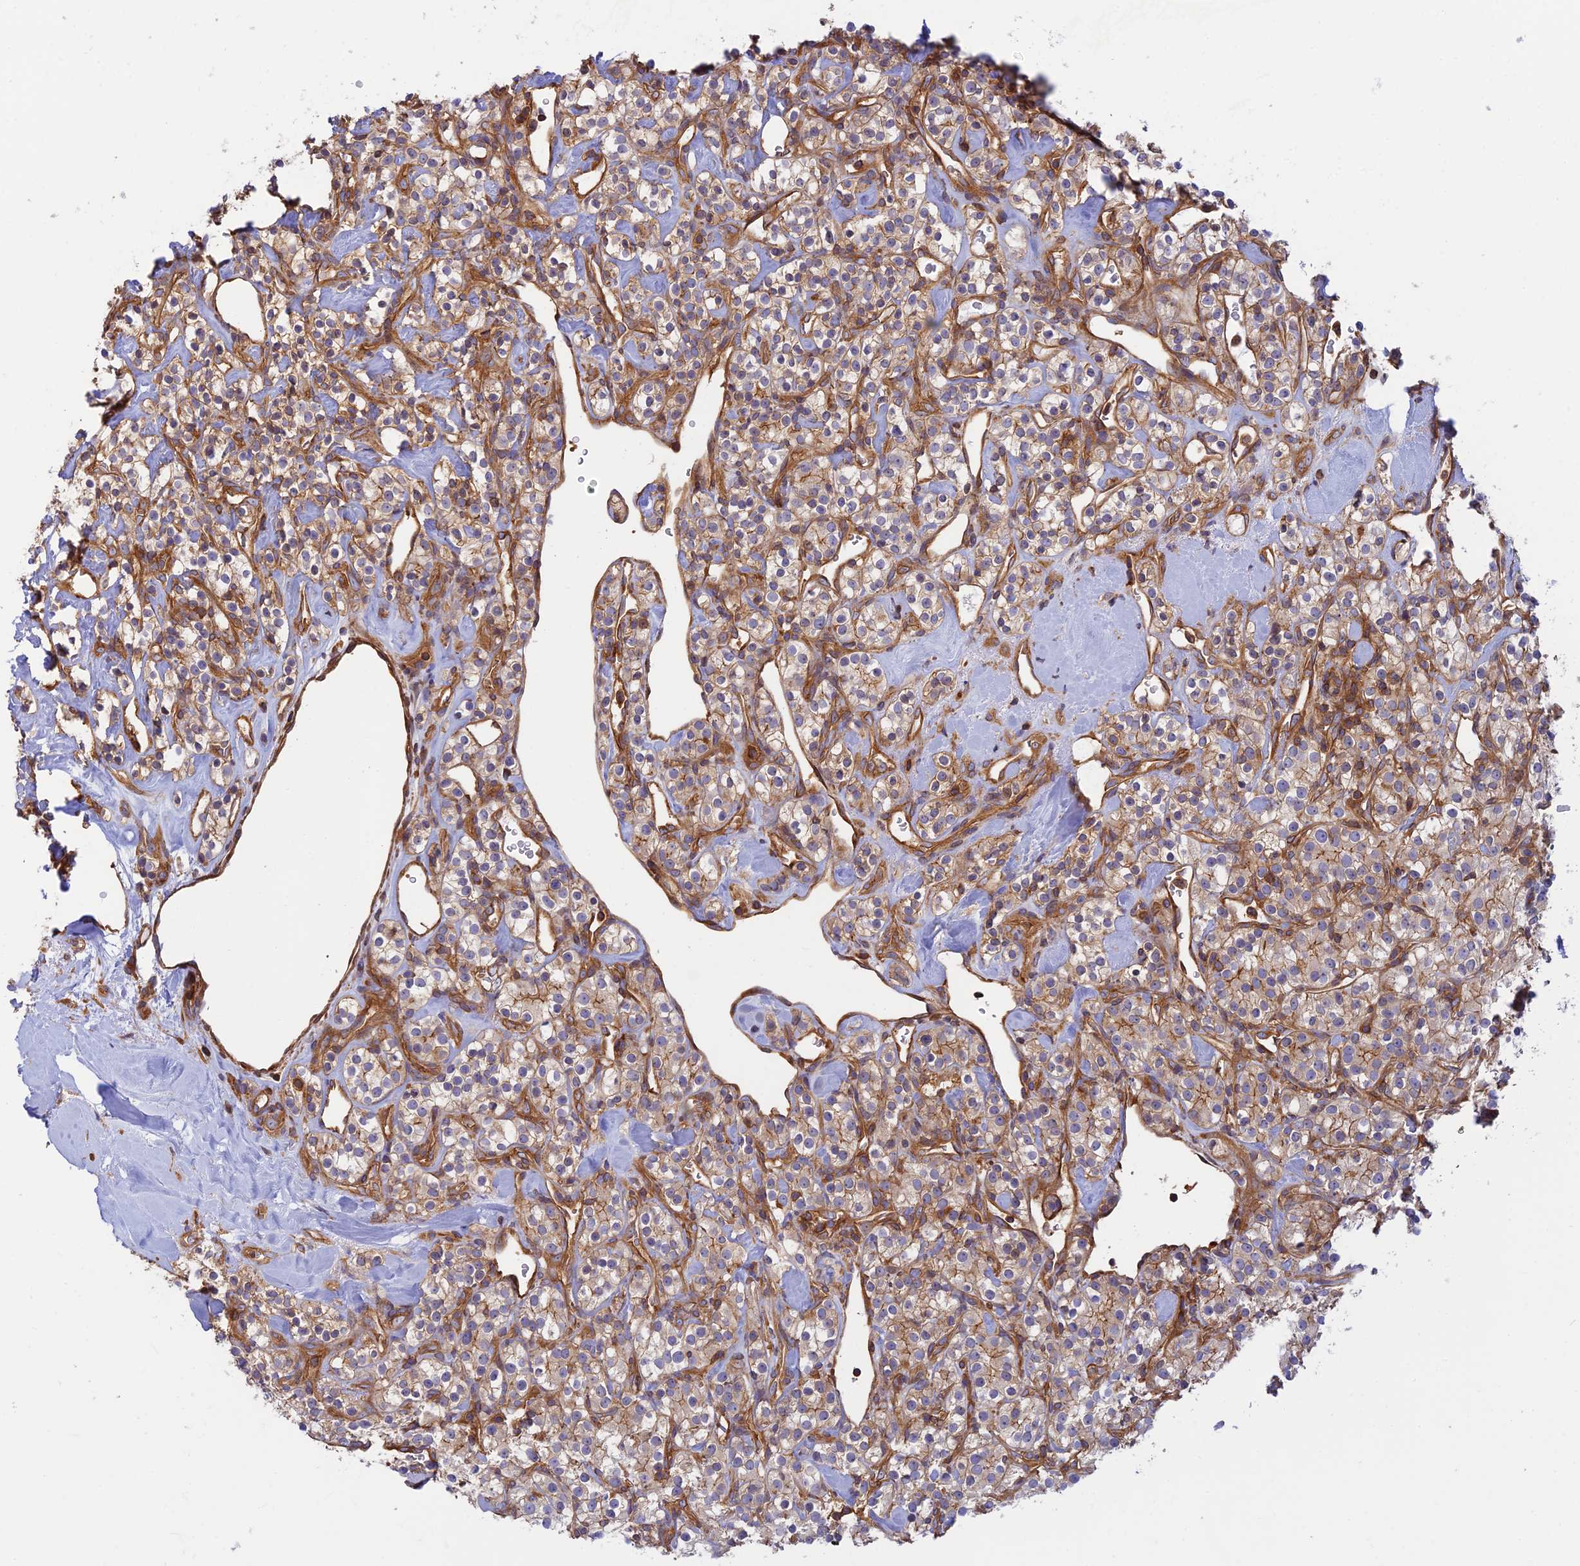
{"staining": {"intensity": "negative", "quantity": "none", "location": "none"}, "tissue": "renal cancer", "cell_type": "Tumor cells", "image_type": "cancer", "snomed": [{"axis": "morphology", "description": "Adenocarcinoma, NOS"}, {"axis": "topography", "description": "Kidney"}], "caption": "Immunohistochemistry micrograph of renal adenocarcinoma stained for a protein (brown), which exhibits no positivity in tumor cells. (Brightfield microscopy of DAB (3,3'-diaminobenzidine) immunohistochemistry at high magnification).", "gene": "PPP1R12C", "patient": {"sex": "male", "age": 77}}